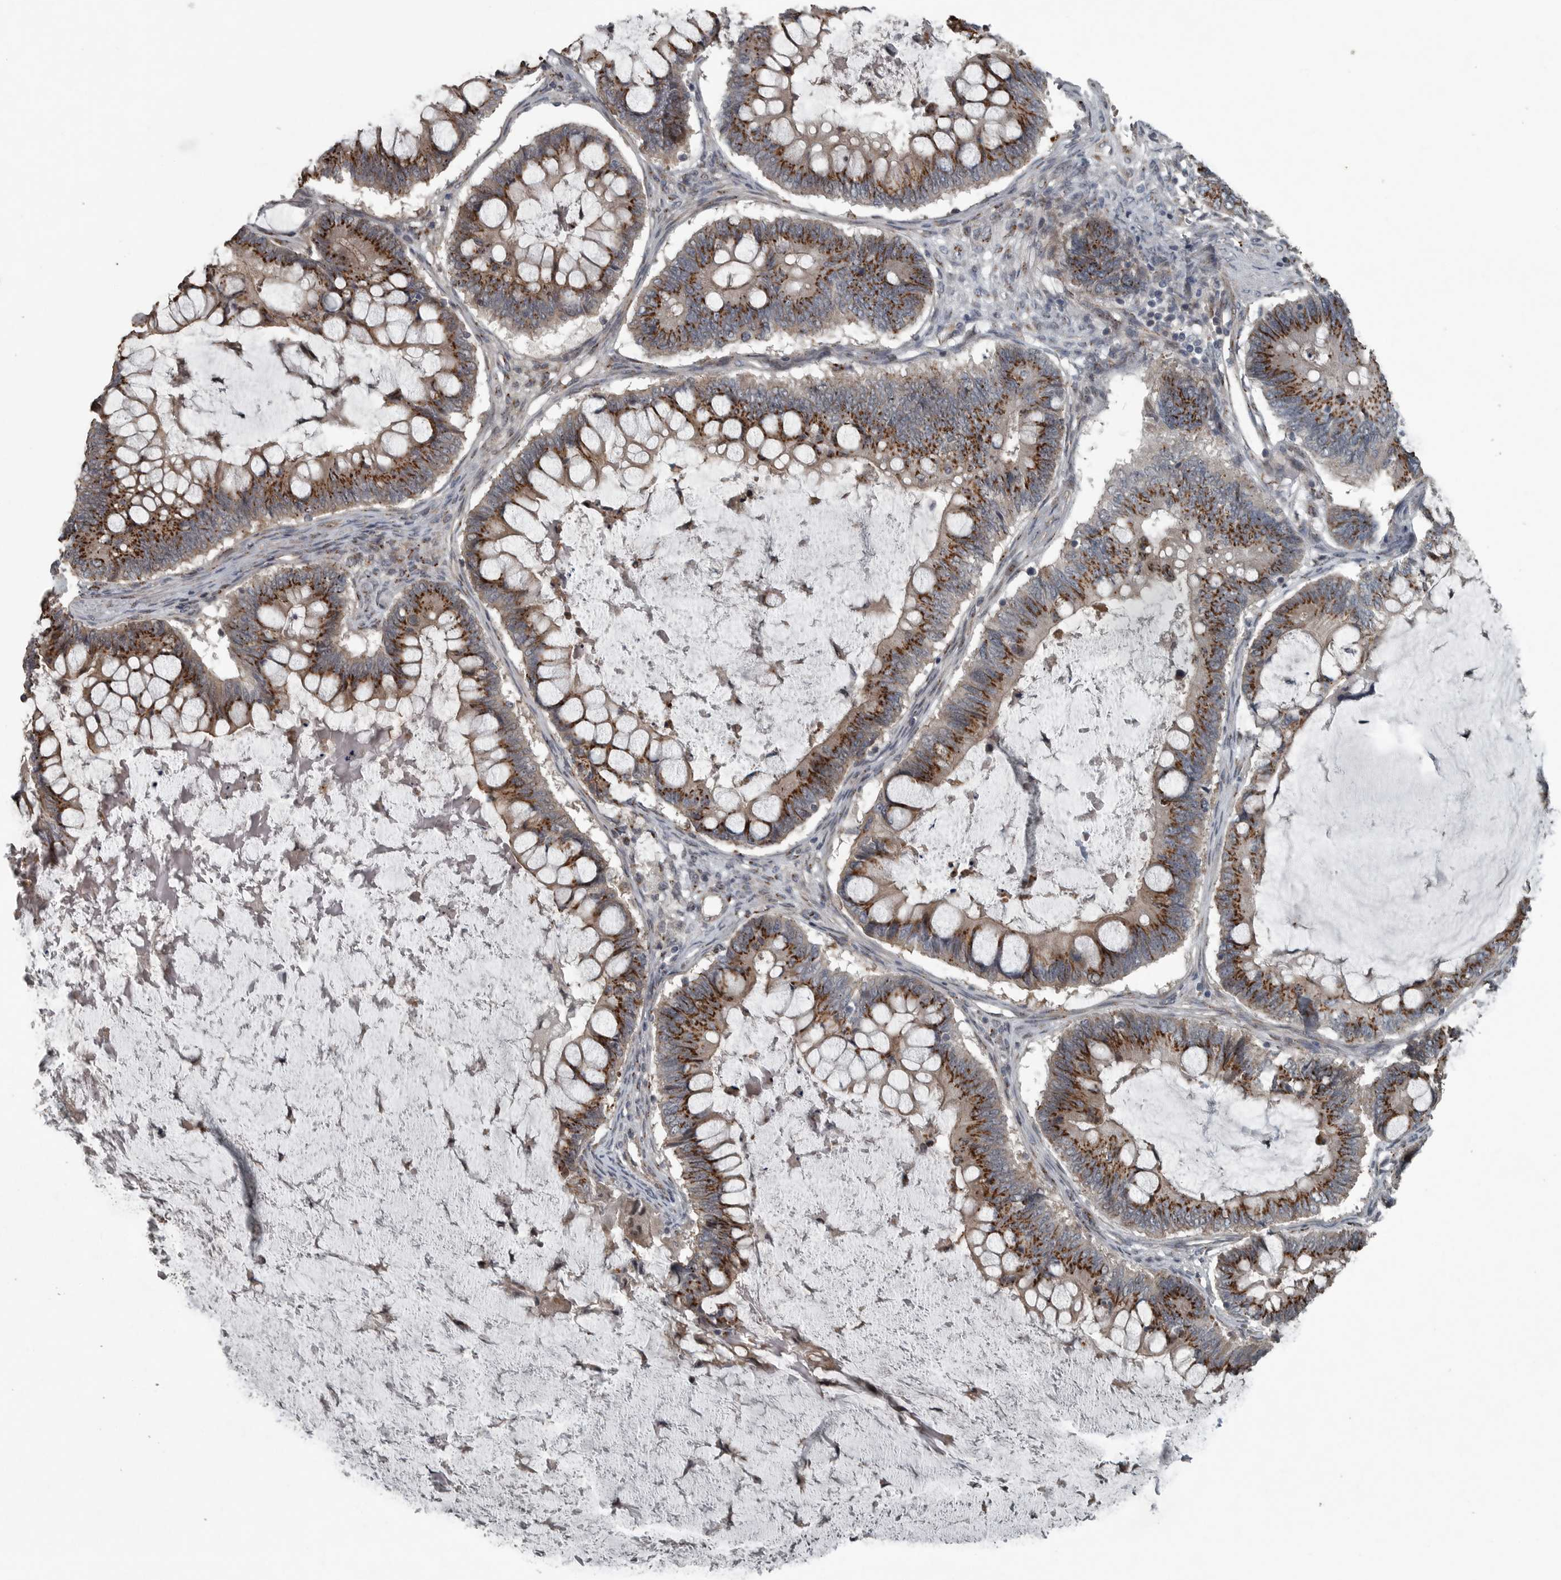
{"staining": {"intensity": "strong", "quantity": "25%-75%", "location": "cytoplasmic/membranous"}, "tissue": "ovarian cancer", "cell_type": "Tumor cells", "image_type": "cancer", "snomed": [{"axis": "morphology", "description": "Cystadenocarcinoma, mucinous, NOS"}, {"axis": "topography", "description": "Ovary"}], "caption": "IHC (DAB) staining of ovarian mucinous cystadenocarcinoma reveals strong cytoplasmic/membranous protein staining in about 25%-75% of tumor cells. (brown staining indicates protein expression, while blue staining denotes nuclei).", "gene": "ZNF345", "patient": {"sex": "female", "age": 61}}